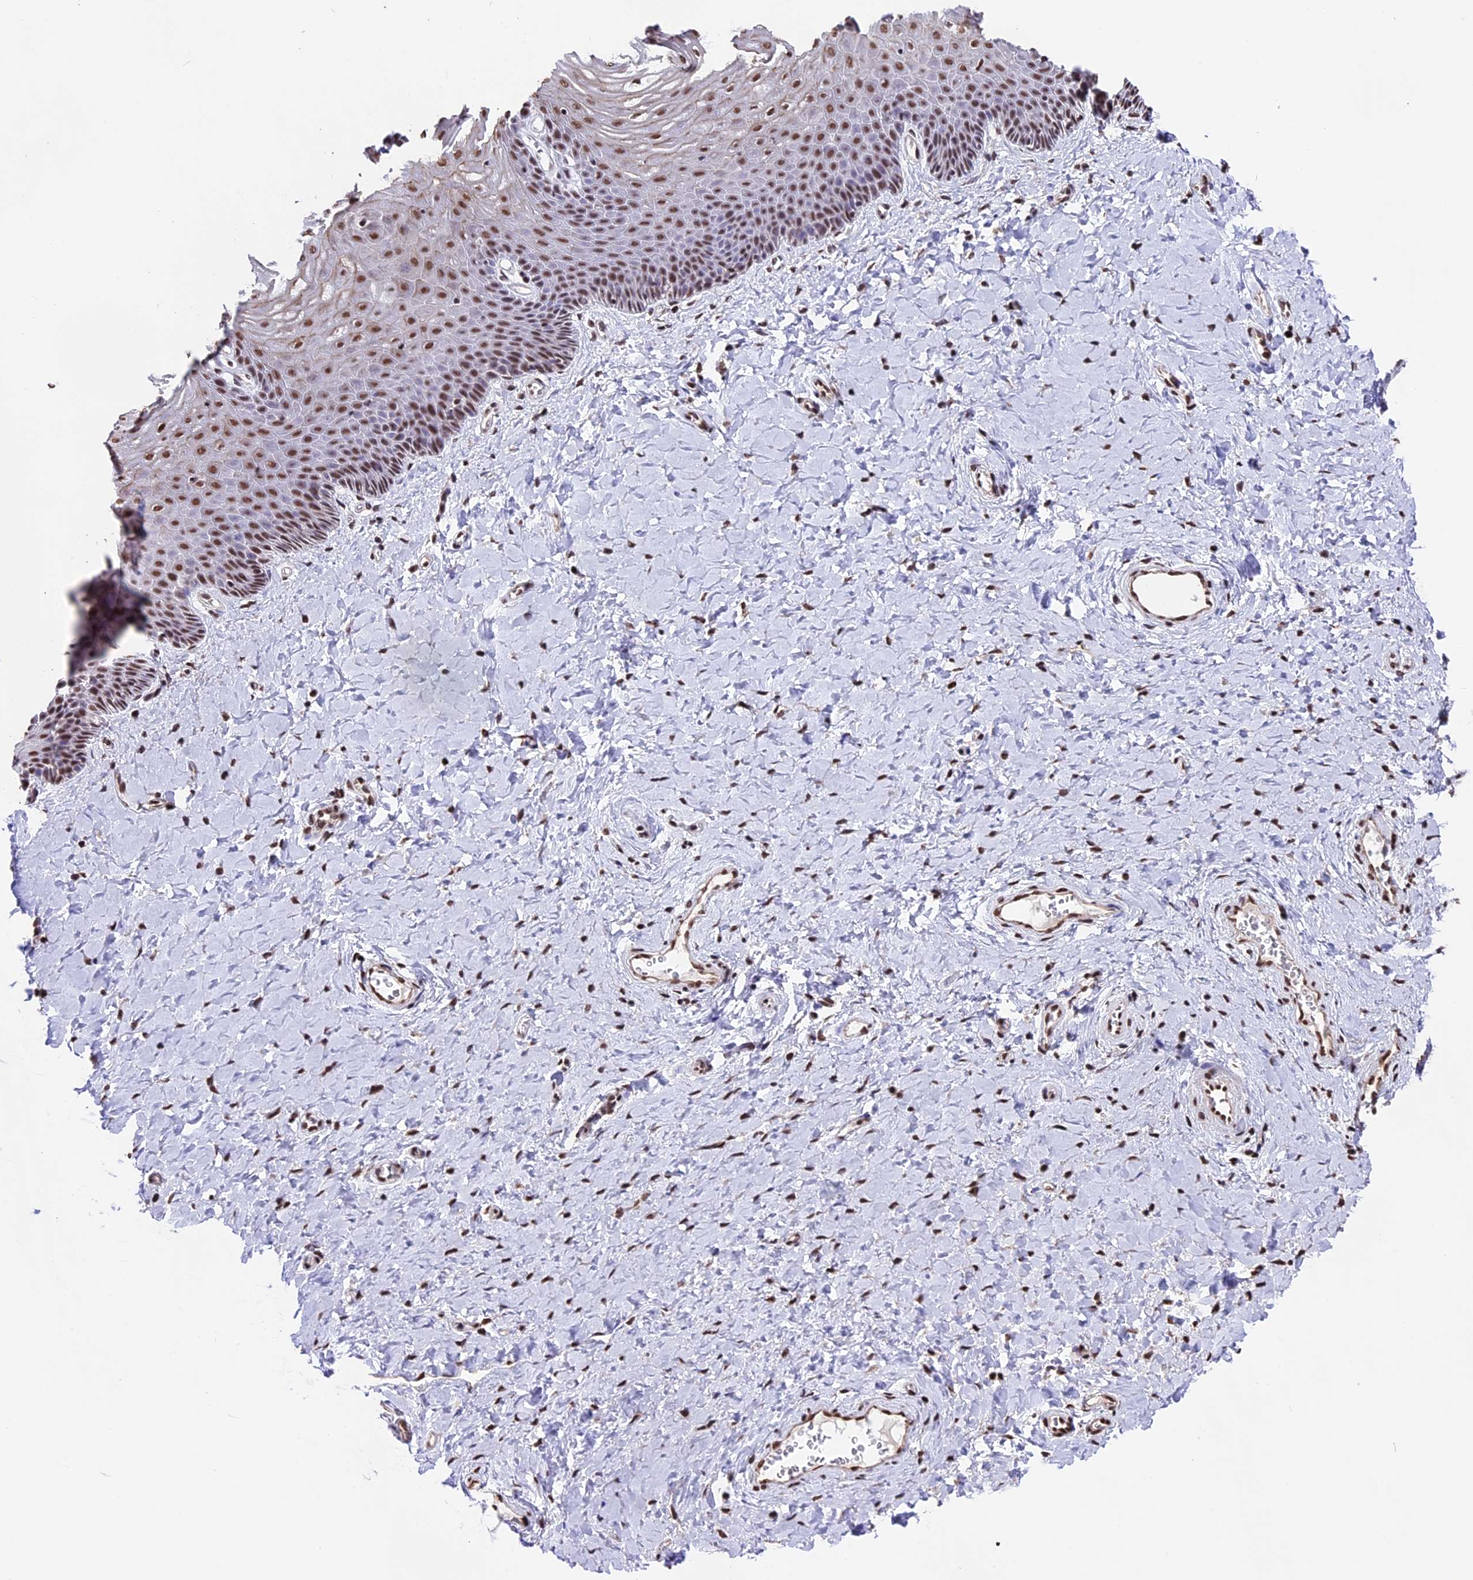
{"staining": {"intensity": "moderate", "quantity": ">75%", "location": "nuclear"}, "tissue": "vagina", "cell_type": "Squamous epithelial cells", "image_type": "normal", "snomed": [{"axis": "morphology", "description": "Normal tissue, NOS"}, {"axis": "topography", "description": "Vagina"}], "caption": "This histopathology image shows immunohistochemistry (IHC) staining of benign vagina, with medium moderate nuclear expression in approximately >75% of squamous epithelial cells.", "gene": "POLR3E", "patient": {"sex": "female", "age": 65}}